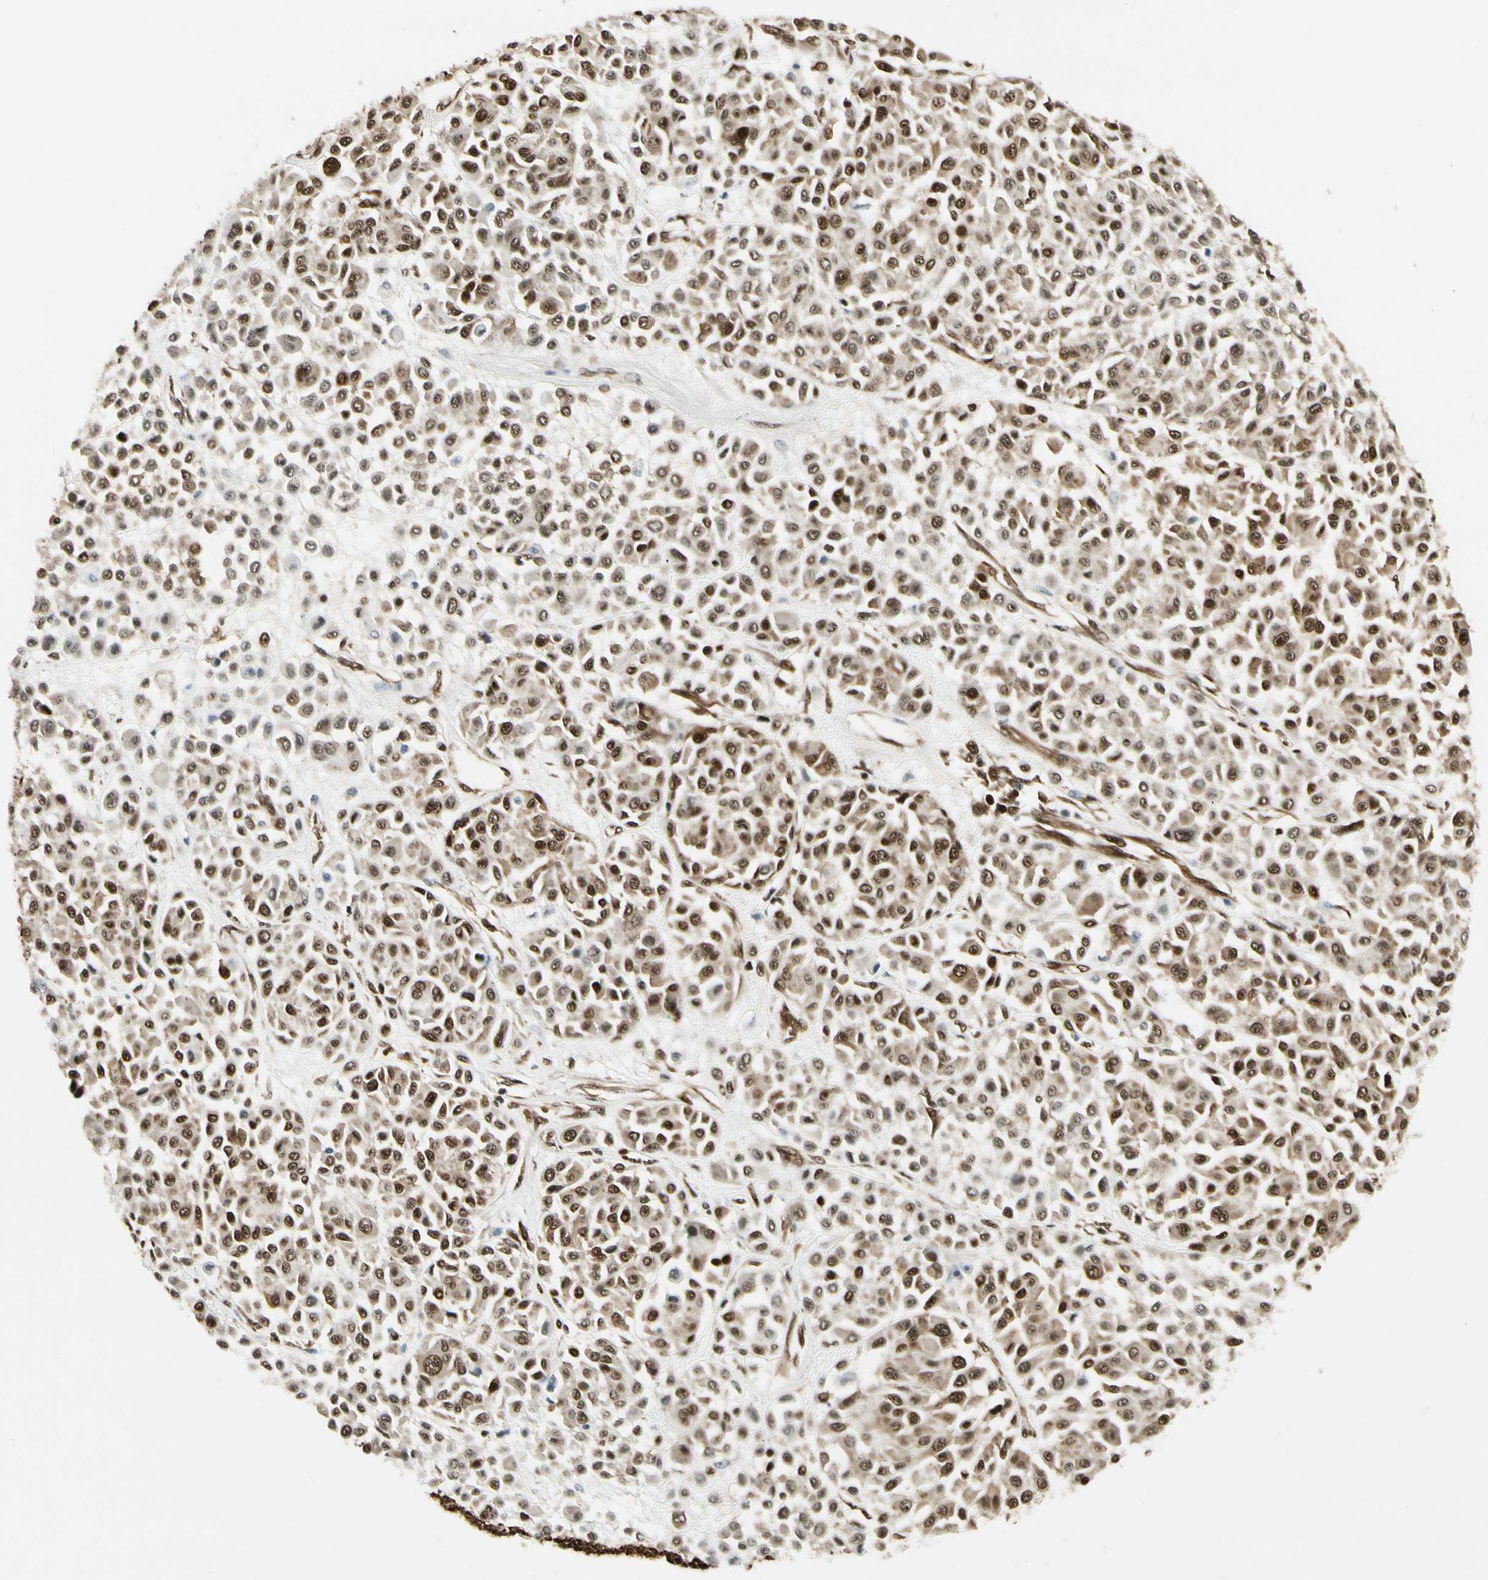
{"staining": {"intensity": "strong", "quantity": ">75%", "location": "cytoplasmic/membranous,nuclear"}, "tissue": "melanoma", "cell_type": "Tumor cells", "image_type": "cancer", "snomed": [{"axis": "morphology", "description": "Malignant melanoma, Metastatic site"}, {"axis": "topography", "description": "Soft tissue"}], "caption": "A brown stain shows strong cytoplasmic/membranous and nuclear staining of a protein in human malignant melanoma (metastatic site) tumor cells.", "gene": "FUS", "patient": {"sex": "male", "age": 41}}